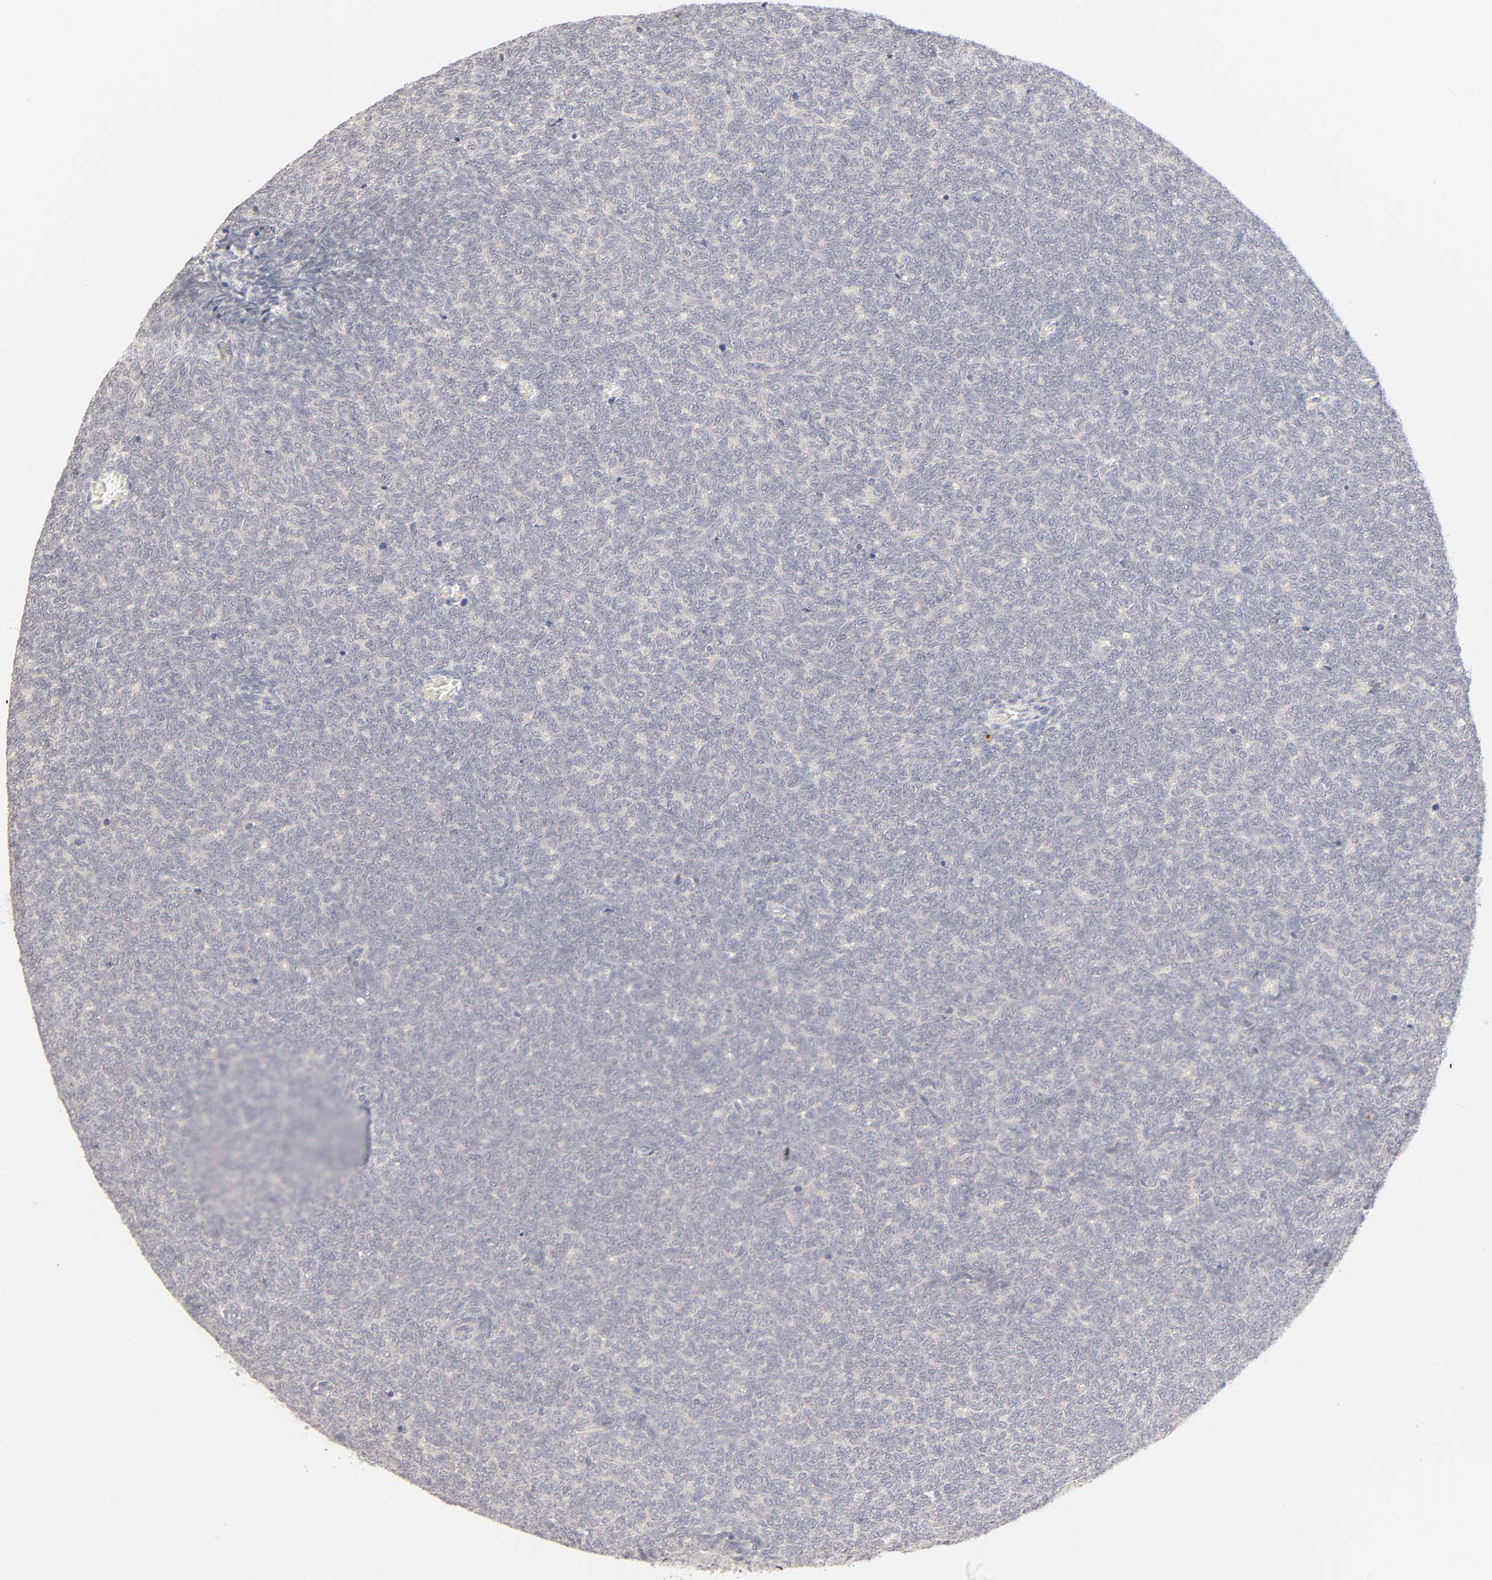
{"staining": {"intensity": "negative", "quantity": "none", "location": "none"}, "tissue": "renal cancer", "cell_type": "Tumor cells", "image_type": "cancer", "snomed": [{"axis": "morphology", "description": "Neoplasm, malignant, NOS"}, {"axis": "topography", "description": "Kidney"}], "caption": "Immunohistochemical staining of human malignant neoplasm (renal) exhibits no significant positivity in tumor cells.", "gene": "CYP4B1", "patient": {"sex": "male", "age": 28}}